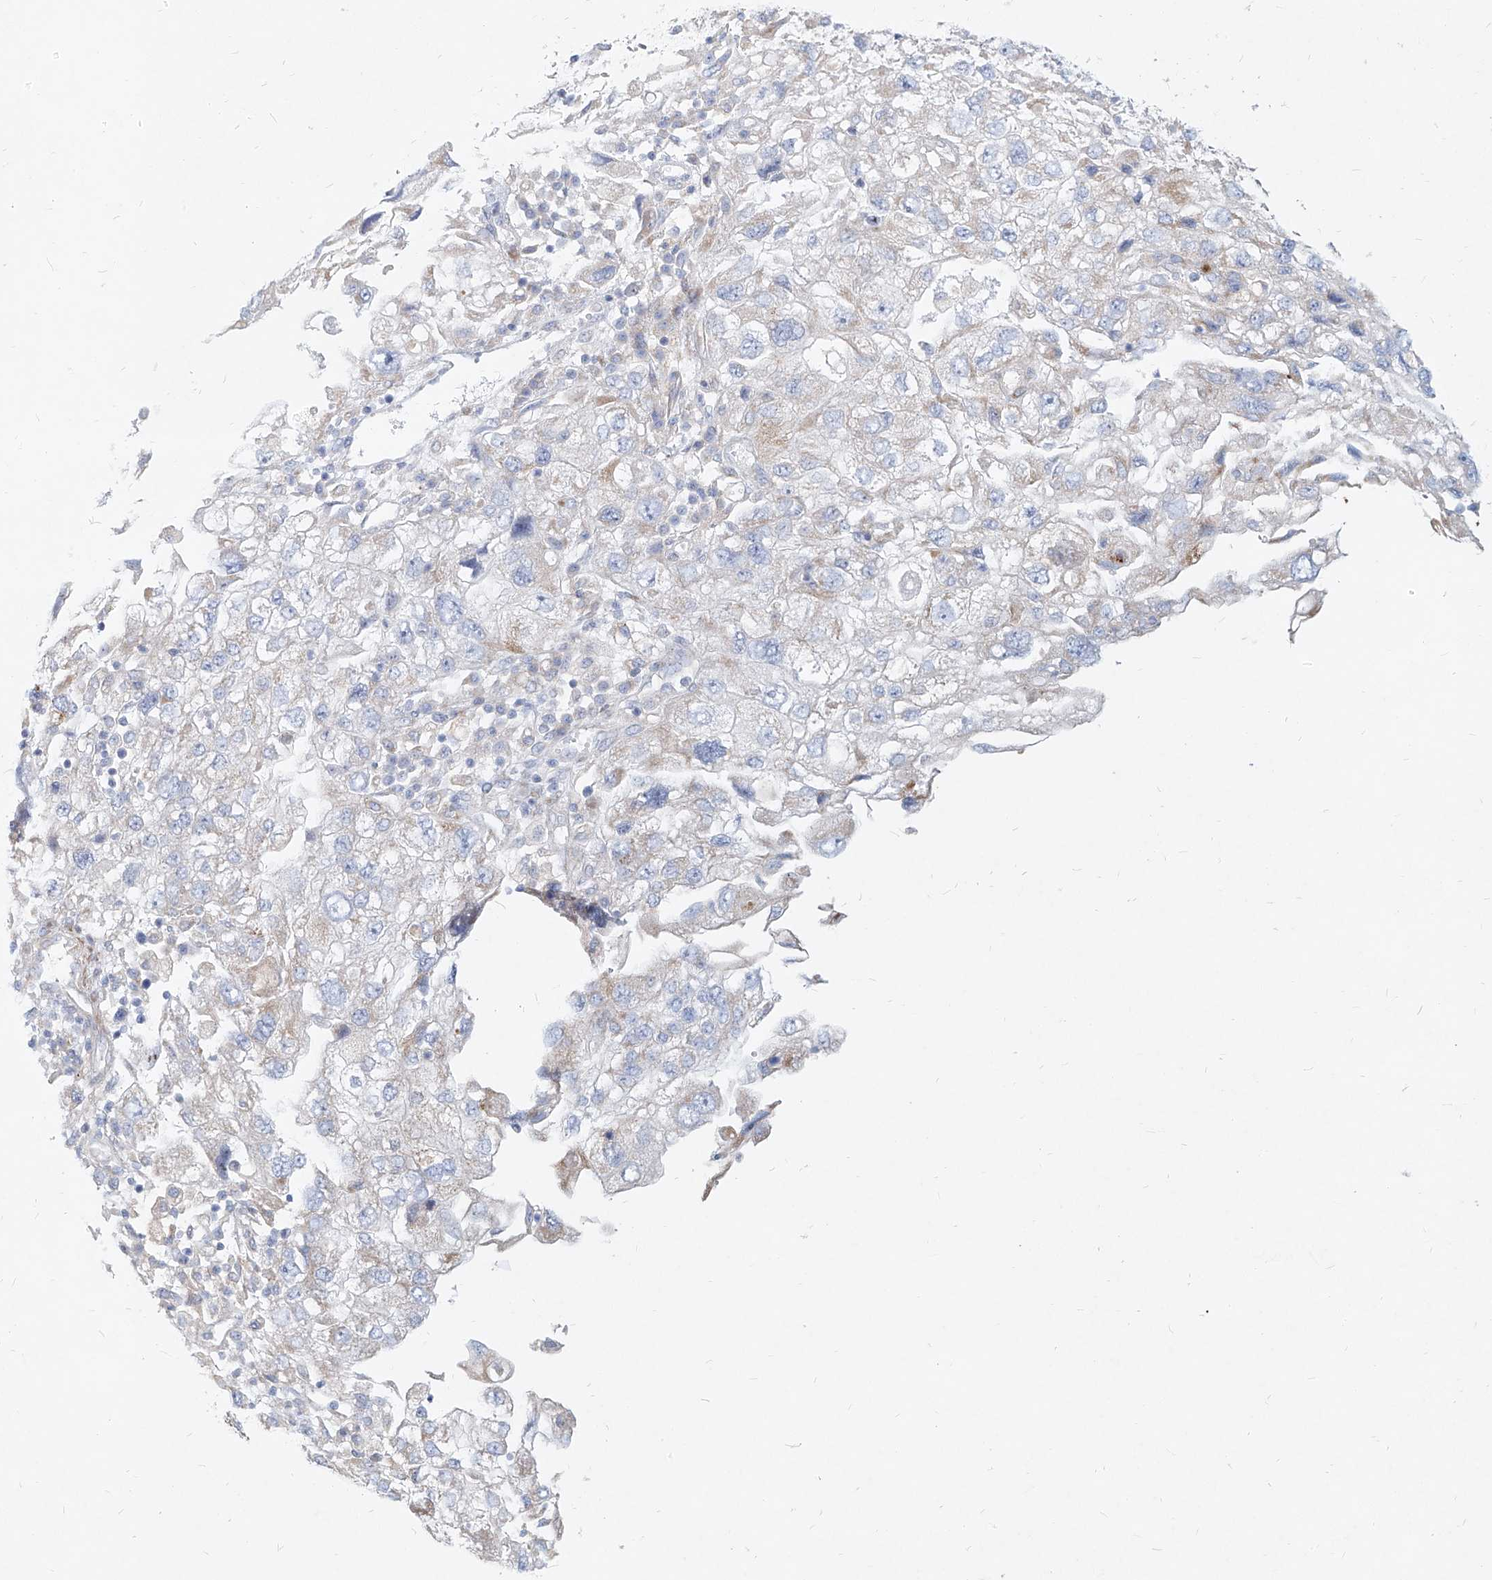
{"staining": {"intensity": "negative", "quantity": "none", "location": "none"}, "tissue": "endometrial cancer", "cell_type": "Tumor cells", "image_type": "cancer", "snomed": [{"axis": "morphology", "description": "Adenocarcinoma, NOS"}, {"axis": "topography", "description": "Endometrium"}], "caption": "Immunohistochemical staining of human endometrial adenocarcinoma shows no significant positivity in tumor cells.", "gene": "MTX2", "patient": {"sex": "female", "age": 49}}